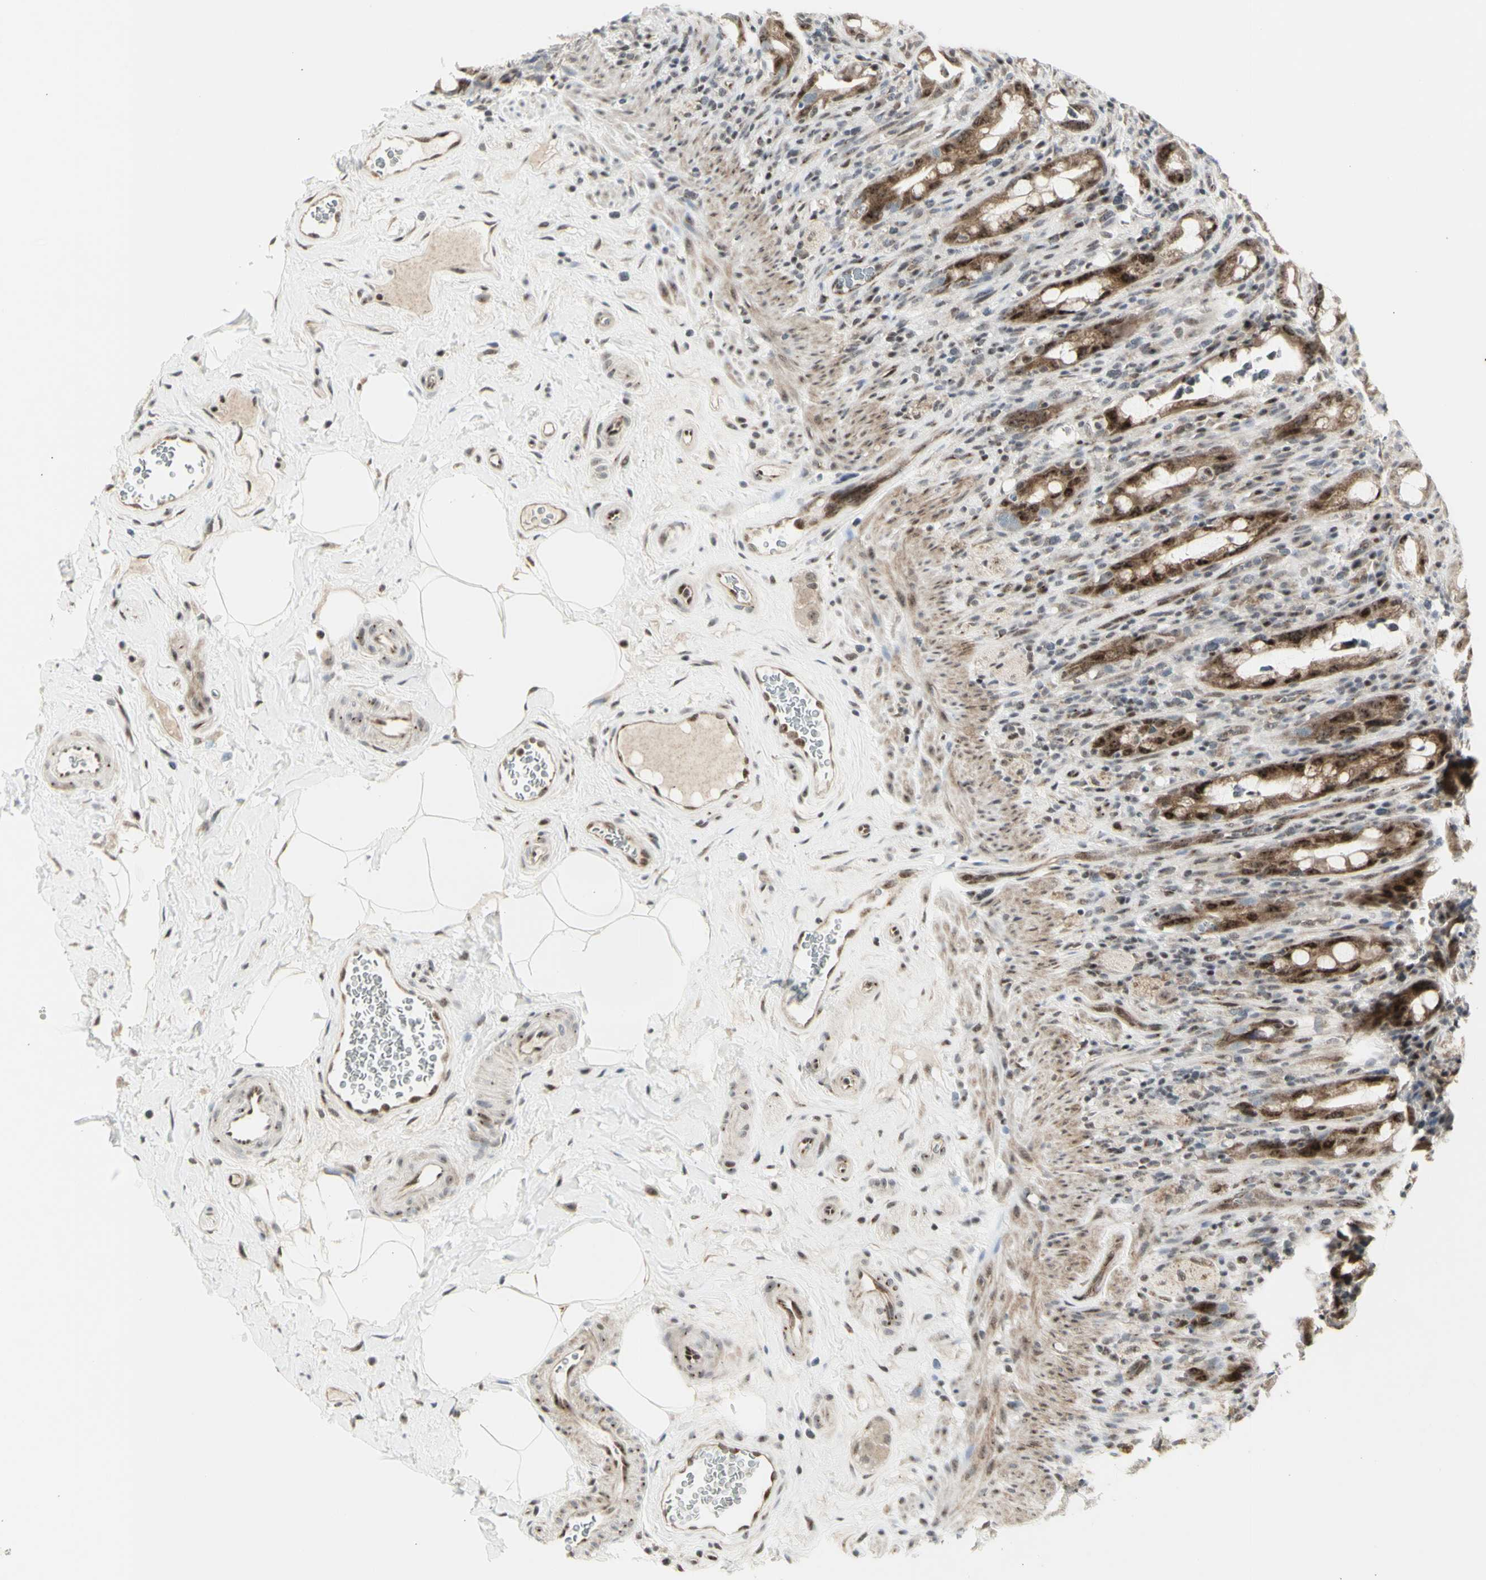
{"staining": {"intensity": "strong", "quantity": ">75%", "location": "cytoplasmic/membranous,nuclear"}, "tissue": "rectum", "cell_type": "Glandular cells", "image_type": "normal", "snomed": [{"axis": "morphology", "description": "Normal tissue, NOS"}, {"axis": "topography", "description": "Rectum"}], "caption": "About >75% of glandular cells in unremarkable rectum display strong cytoplasmic/membranous,nuclear protein expression as visualized by brown immunohistochemical staining.", "gene": "DHRS7B", "patient": {"sex": "male", "age": 44}}